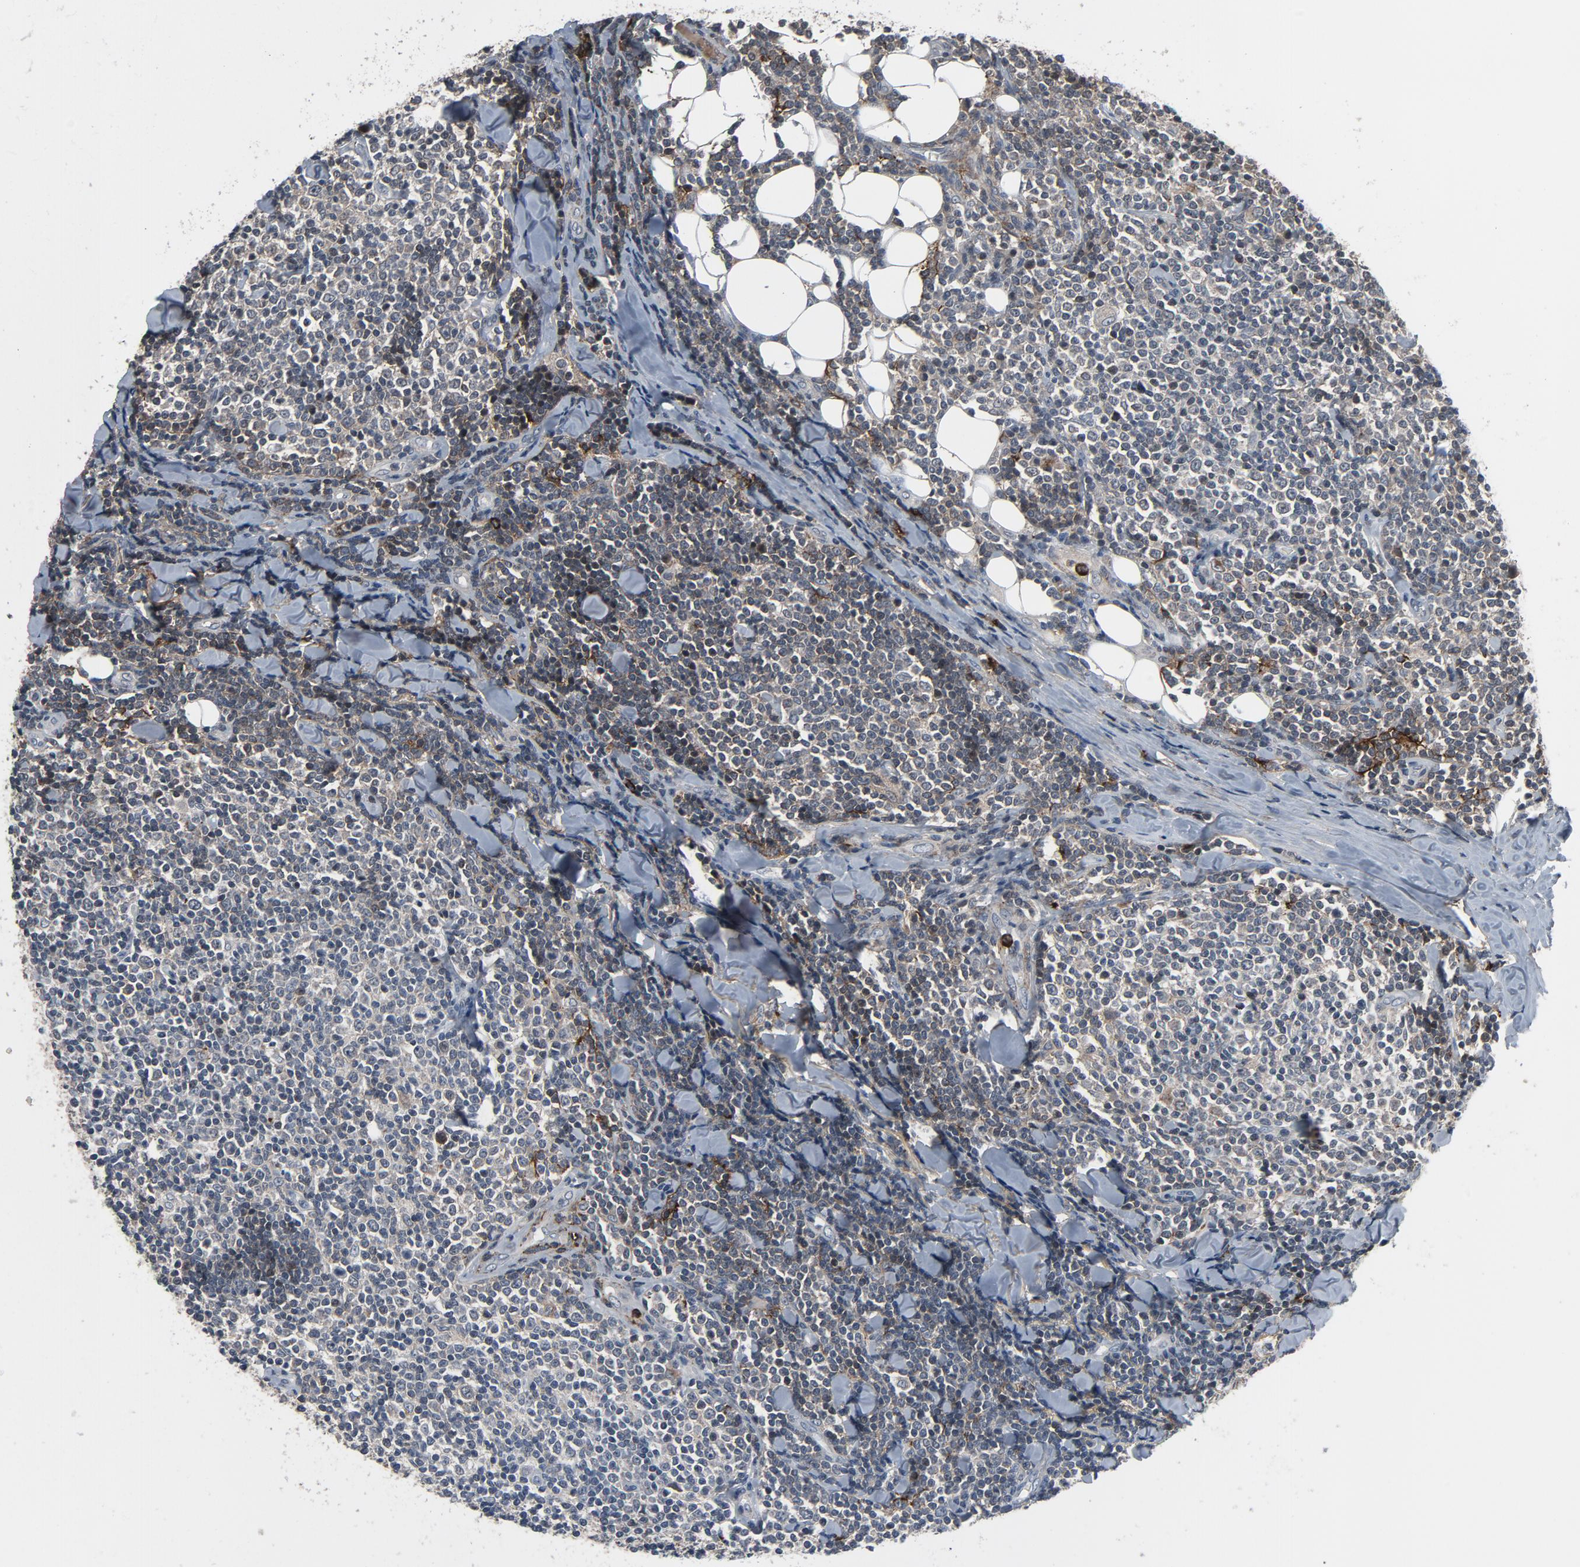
{"staining": {"intensity": "negative", "quantity": "none", "location": "none"}, "tissue": "lymphoma", "cell_type": "Tumor cells", "image_type": "cancer", "snomed": [{"axis": "morphology", "description": "Malignant lymphoma, non-Hodgkin's type, Low grade"}, {"axis": "topography", "description": "Soft tissue"}], "caption": "This is an immunohistochemistry (IHC) micrograph of lymphoma. There is no expression in tumor cells.", "gene": "PDZD4", "patient": {"sex": "male", "age": 92}}